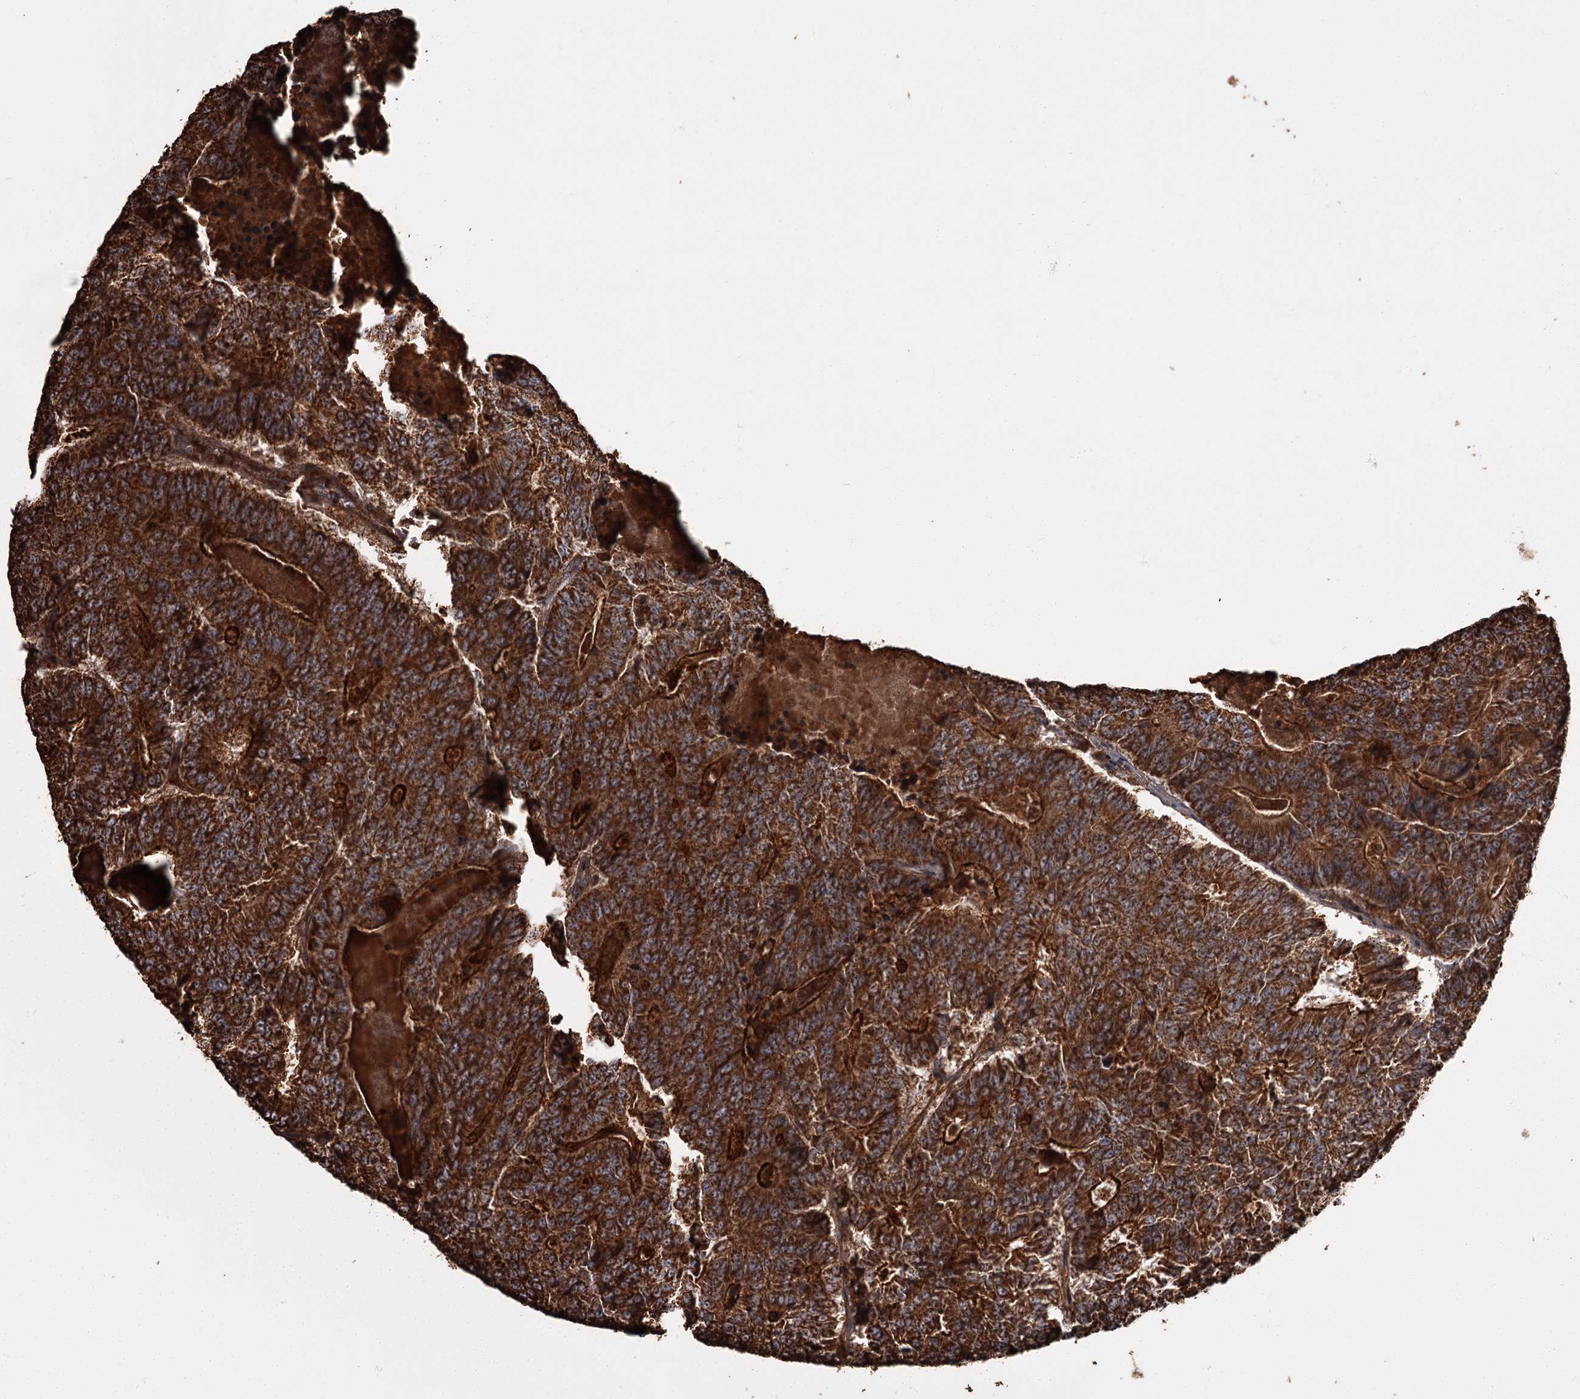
{"staining": {"intensity": "strong", "quantity": ">75%", "location": "cytoplasmic/membranous"}, "tissue": "colorectal cancer", "cell_type": "Tumor cells", "image_type": "cancer", "snomed": [{"axis": "morphology", "description": "Adenocarcinoma, NOS"}, {"axis": "topography", "description": "Colon"}], "caption": "Immunohistochemistry (IHC) of colorectal cancer (adenocarcinoma) demonstrates high levels of strong cytoplasmic/membranous expression in about >75% of tumor cells. Using DAB (3,3'-diaminobenzidine) (brown) and hematoxylin (blue) stains, captured at high magnification using brightfield microscopy.", "gene": "THAP9", "patient": {"sex": "male", "age": 83}}